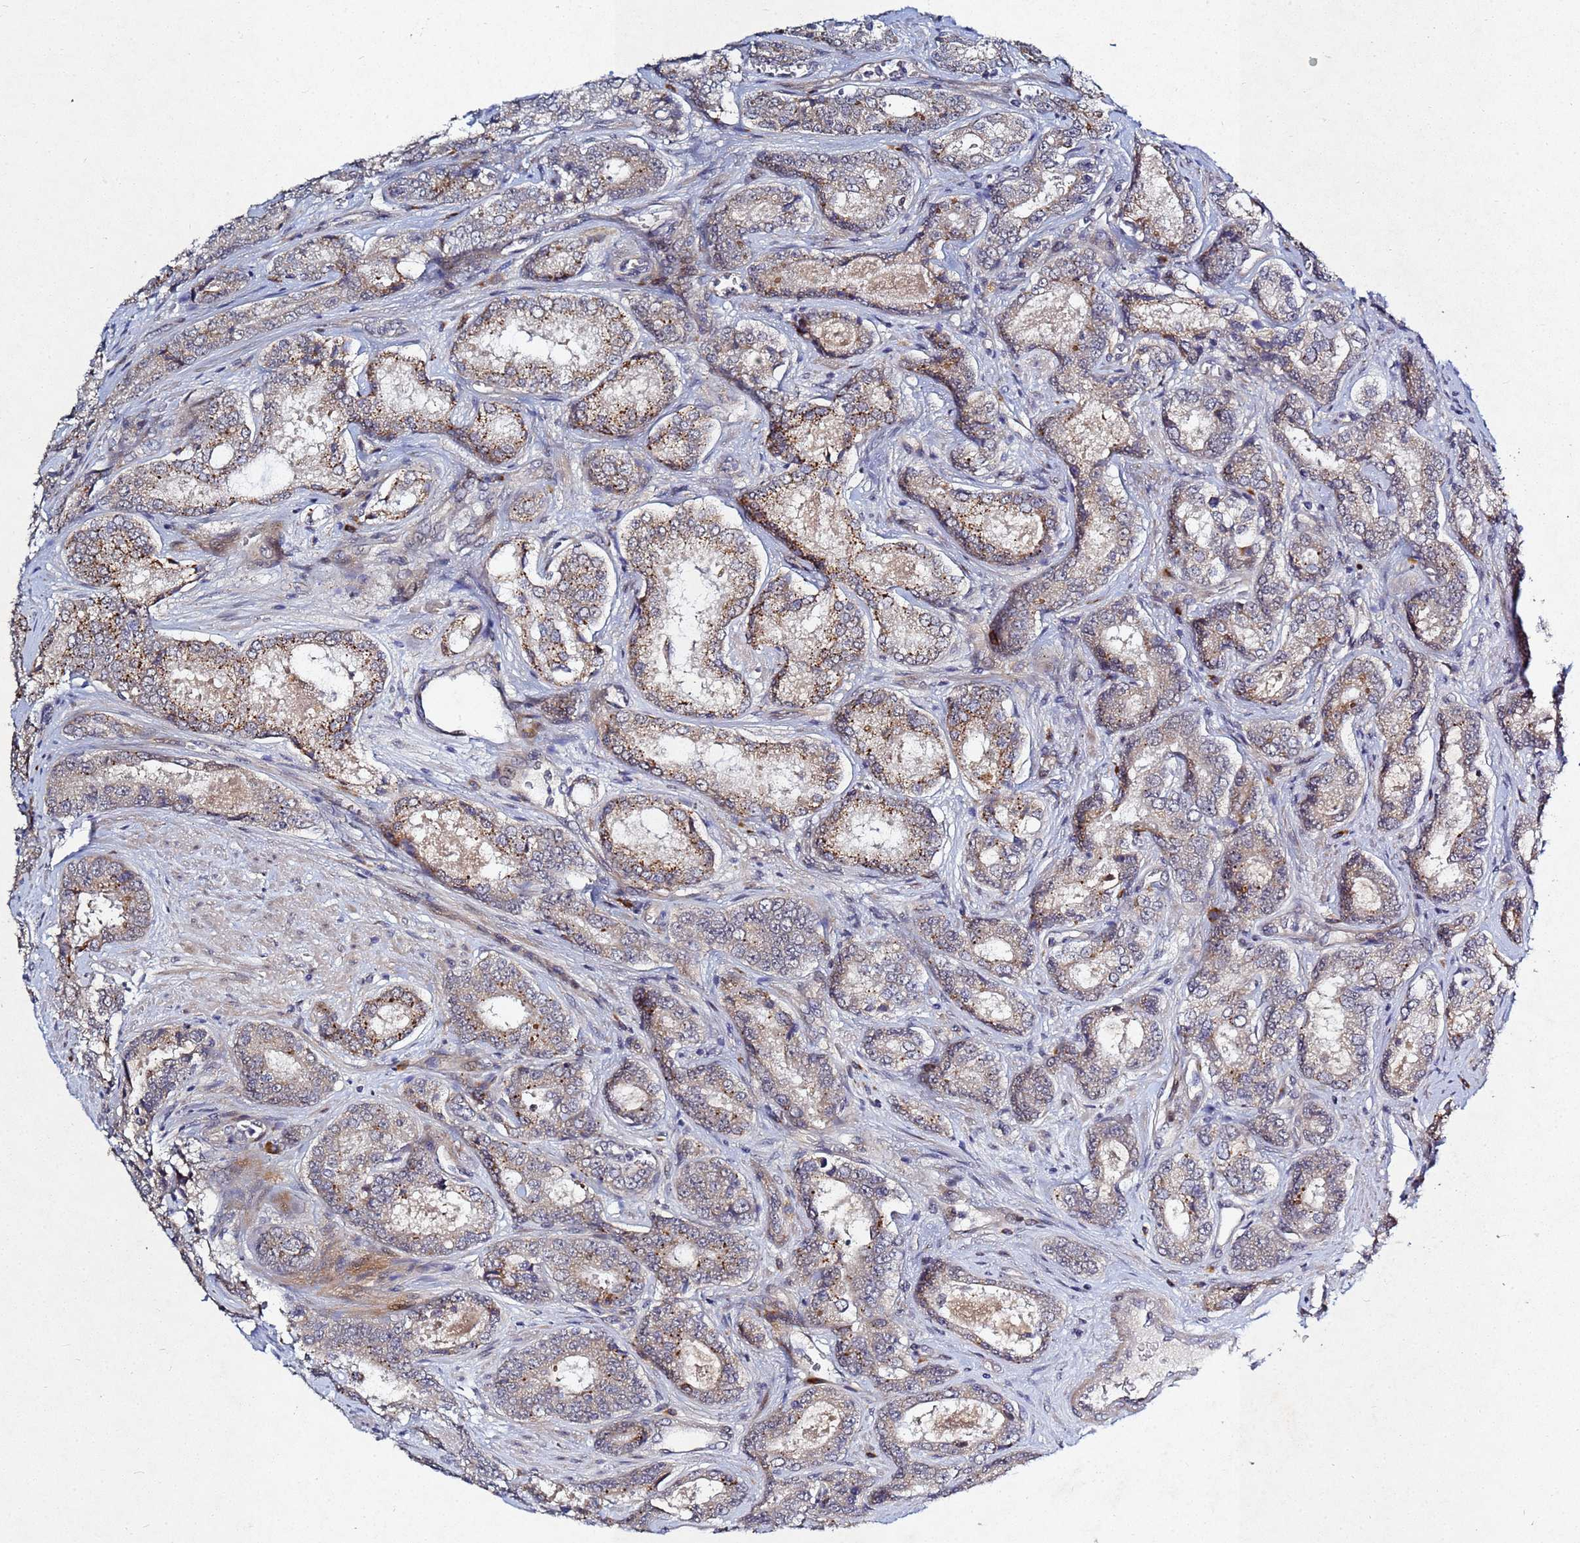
{"staining": {"intensity": "weak", "quantity": ">75%", "location": "cytoplasmic/membranous"}, "tissue": "prostate cancer", "cell_type": "Tumor cells", "image_type": "cancer", "snomed": [{"axis": "morphology", "description": "Adenocarcinoma, Low grade"}, {"axis": "topography", "description": "Prostate"}], "caption": "Immunohistochemical staining of prostate cancer demonstrates low levels of weak cytoplasmic/membranous expression in approximately >75% of tumor cells. Nuclei are stained in blue.", "gene": "TNPO2", "patient": {"sex": "male", "age": 68}}